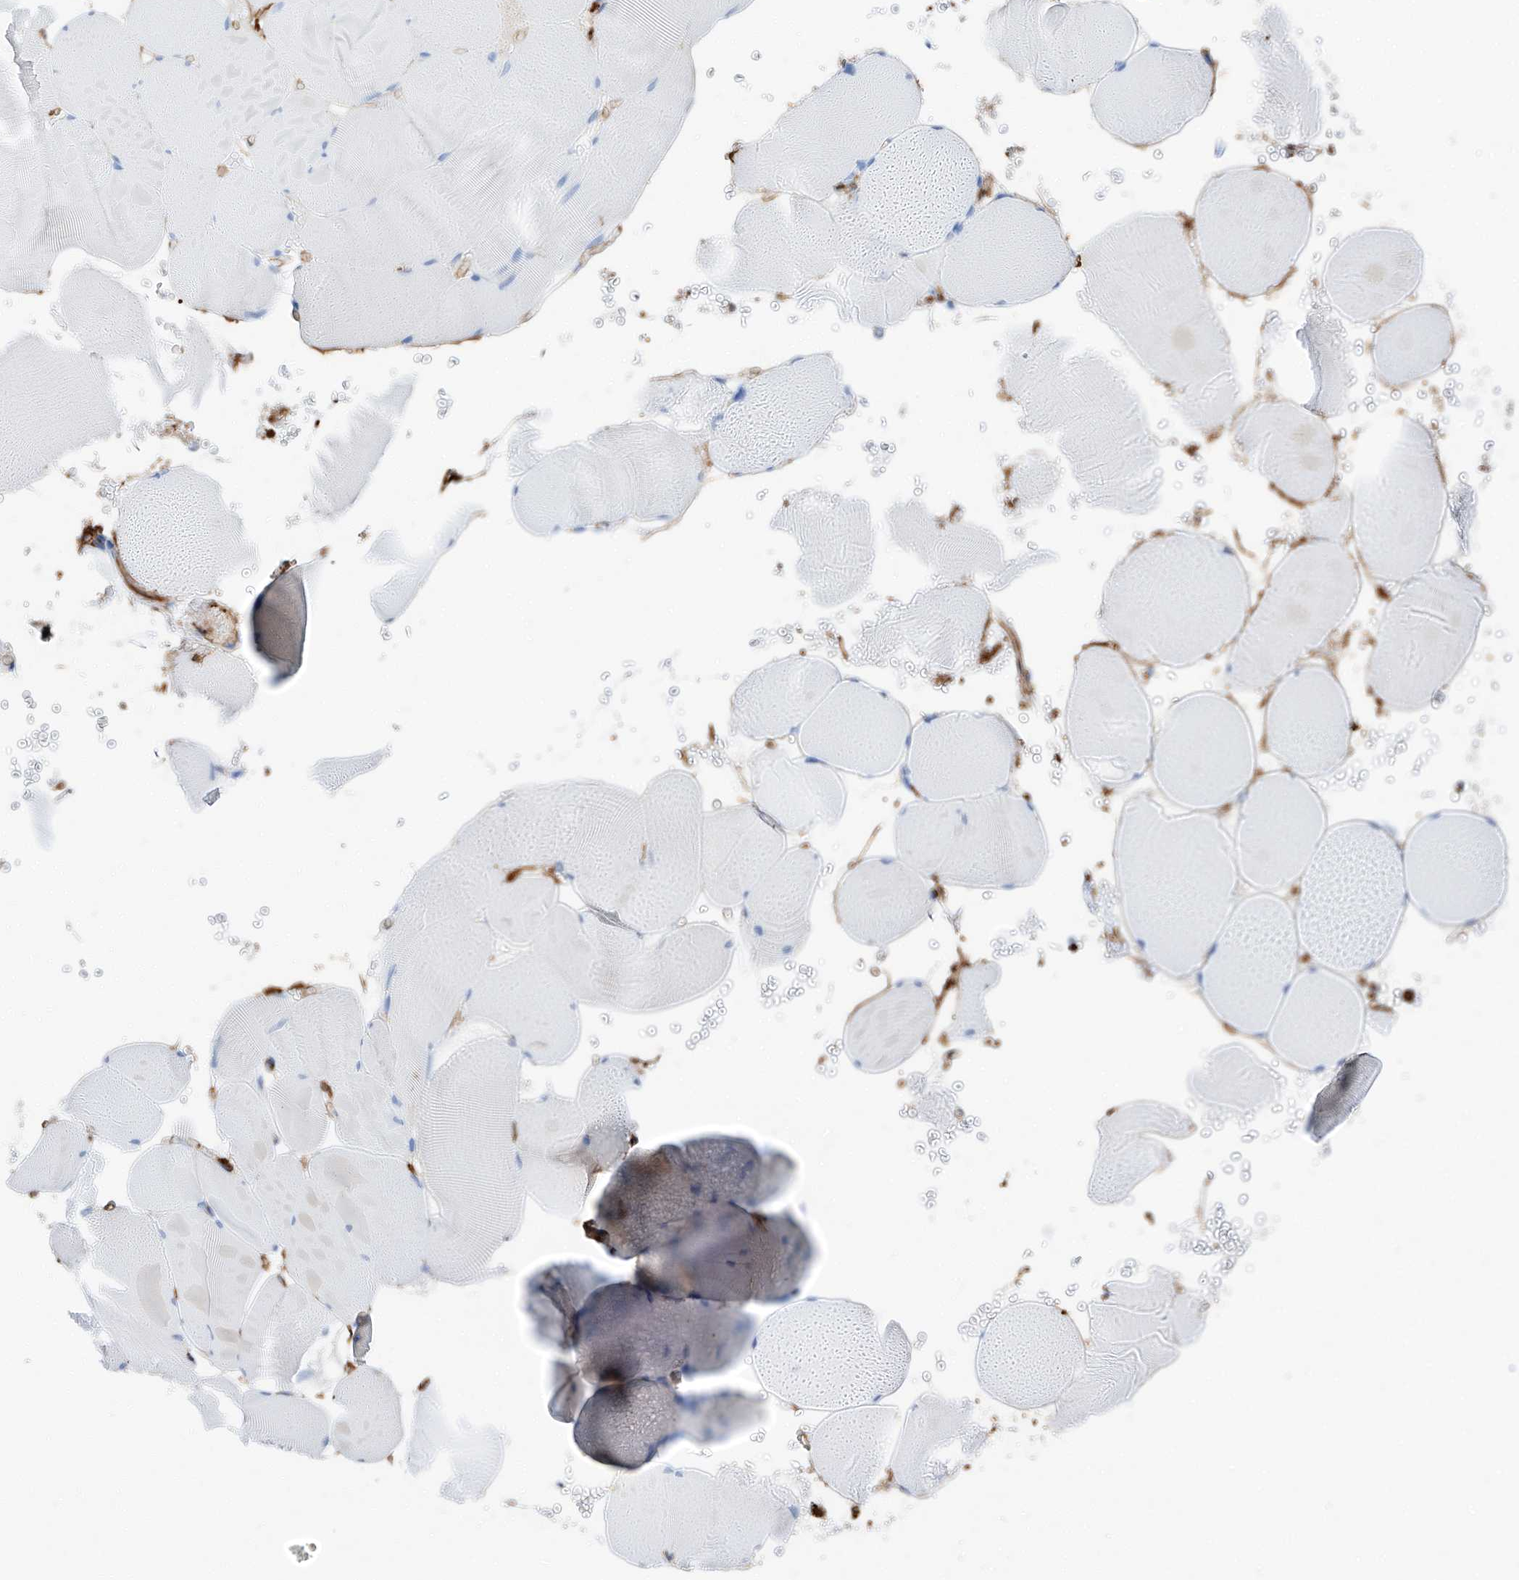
{"staining": {"intensity": "negative", "quantity": "none", "location": "none"}, "tissue": "skeletal muscle", "cell_type": "Myocytes", "image_type": "normal", "snomed": [{"axis": "morphology", "description": "Normal tissue, NOS"}, {"axis": "topography", "description": "Skeletal muscle"}], "caption": "DAB immunohistochemical staining of unremarkable skeletal muscle shows no significant staining in myocytes. (DAB immunohistochemistry (IHC) visualized using brightfield microscopy, high magnification).", "gene": "ZNF804A", "patient": {"sex": "male", "age": 62}}